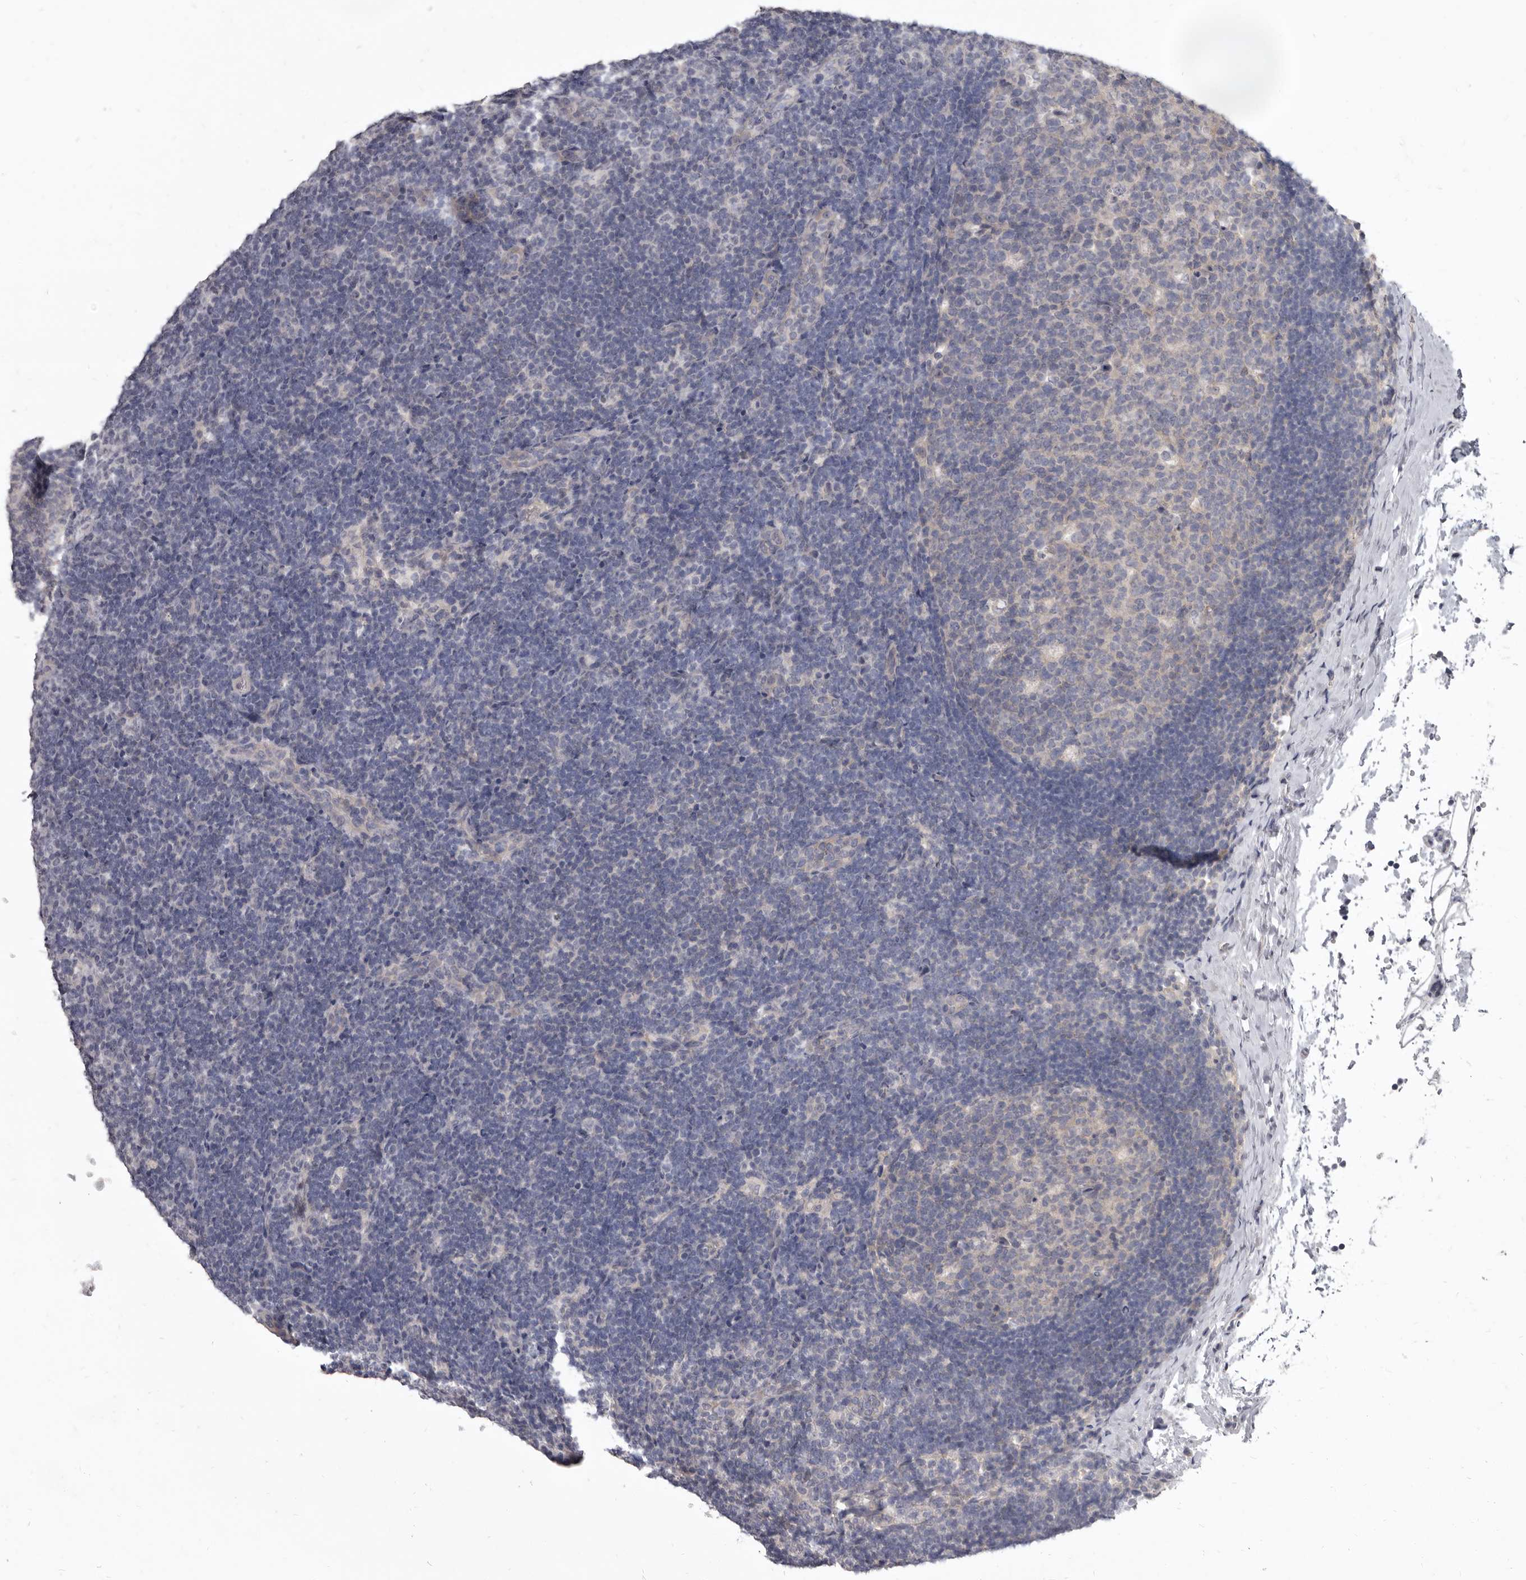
{"staining": {"intensity": "negative", "quantity": "none", "location": "none"}, "tissue": "lymph node", "cell_type": "Germinal center cells", "image_type": "normal", "snomed": [{"axis": "morphology", "description": "Normal tissue, NOS"}, {"axis": "topography", "description": "Lymph node"}], "caption": "Immunohistochemical staining of benign human lymph node reveals no significant staining in germinal center cells. The staining was performed using DAB to visualize the protein expression in brown, while the nuclei were stained in blue with hematoxylin (Magnification: 20x).", "gene": "GSK3B", "patient": {"sex": "female", "age": 22}}